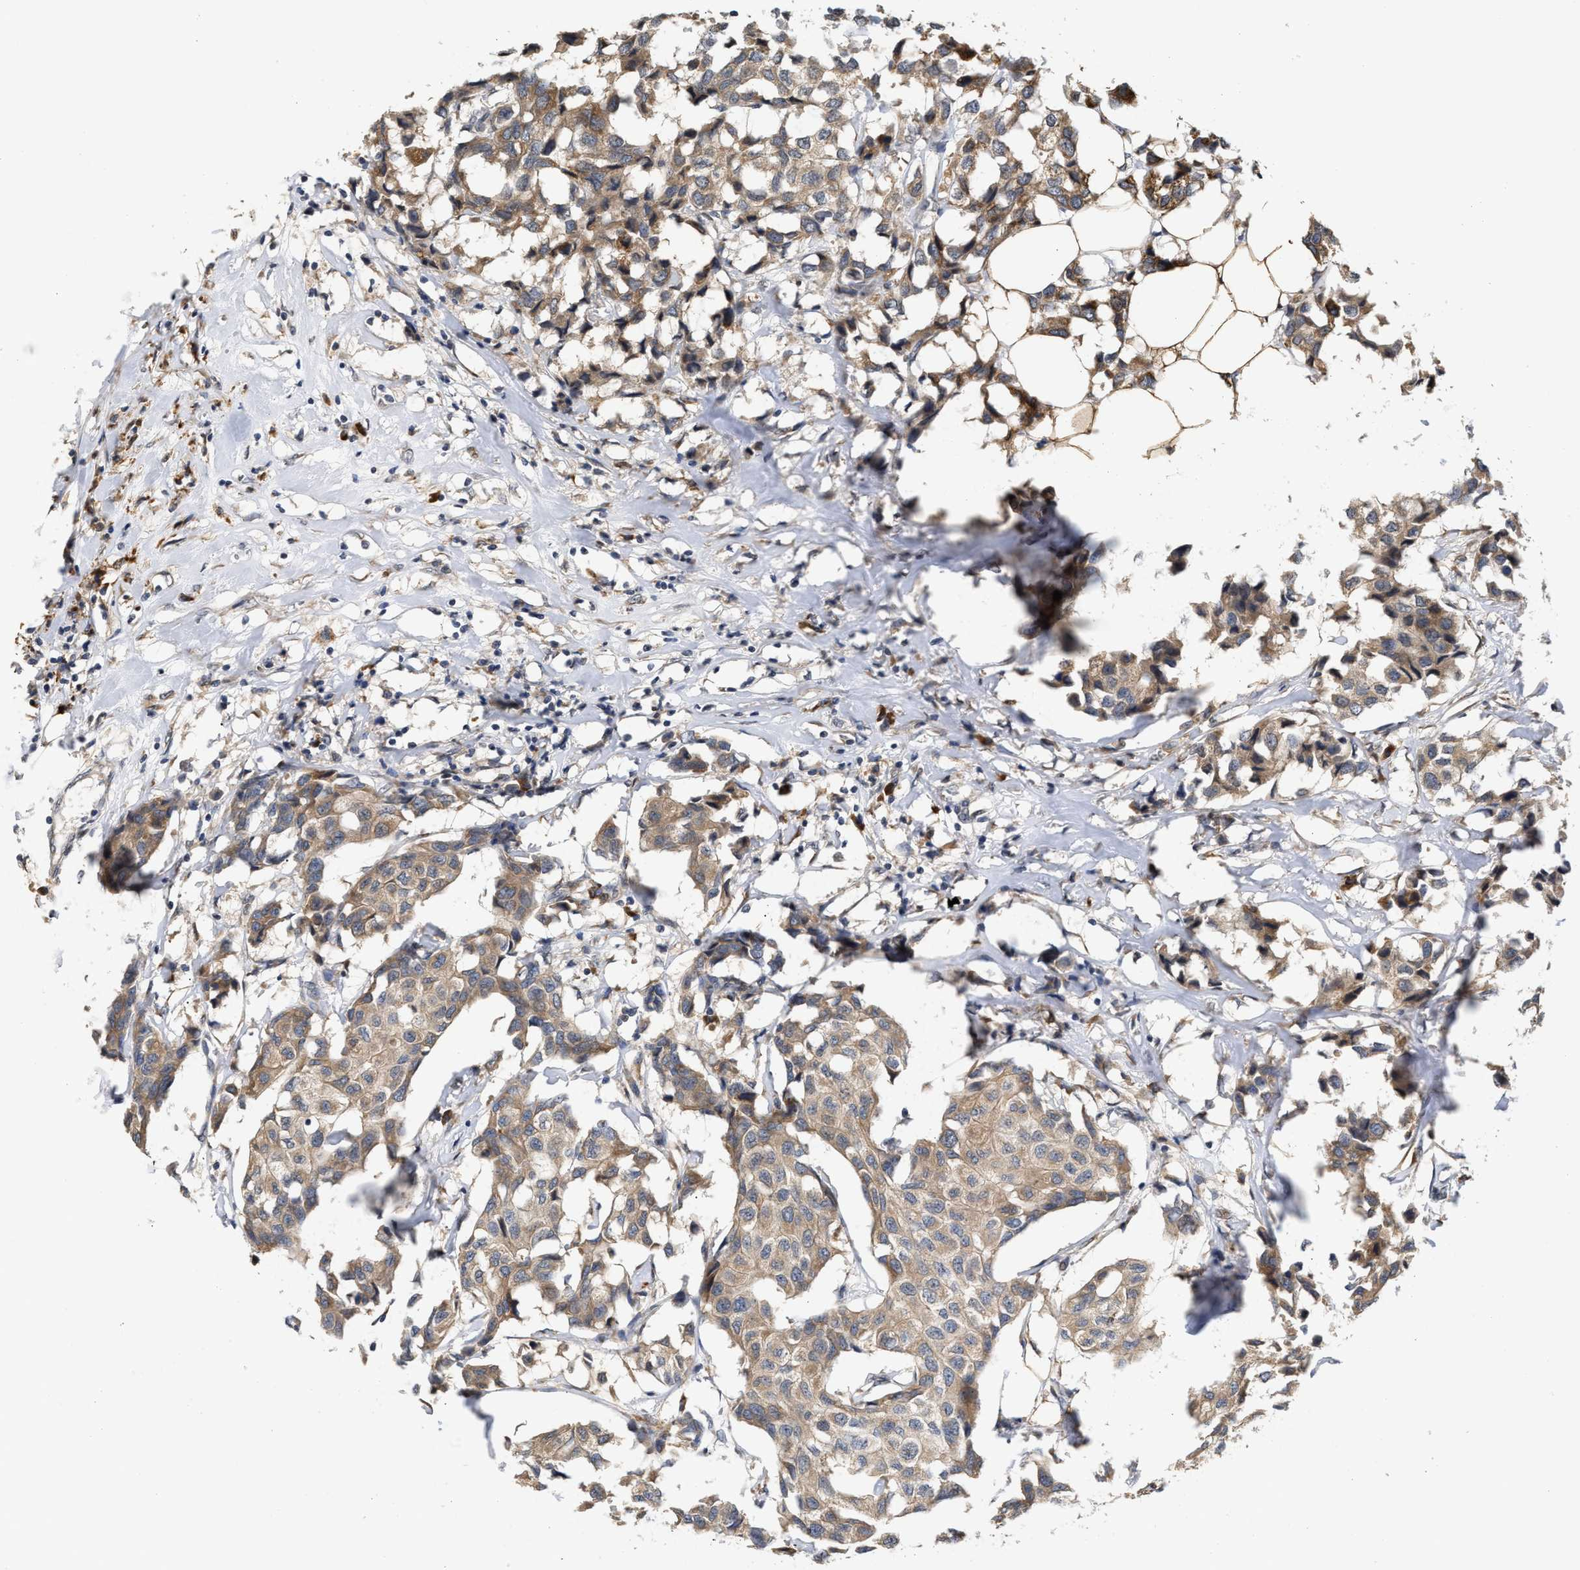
{"staining": {"intensity": "moderate", "quantity": "25%-75%", "location": "cytoplasmic/membranous"}, "tissue": "breast cancer", "cell_type": "Tumor cells", "image_type": "cancer", "snomed": [{"axis": "morphology", "description": "Duct carcinoma"}, {"axis": "topography", "description": "Breast"}], "caption": "Intraductal carcinoma (breast) stained for a protein exhibits moderate cytoplasmic/membranous positivity in tumor cells.", "gene": "SAR1A", "patient": {"sex": "female", "age": 80}}